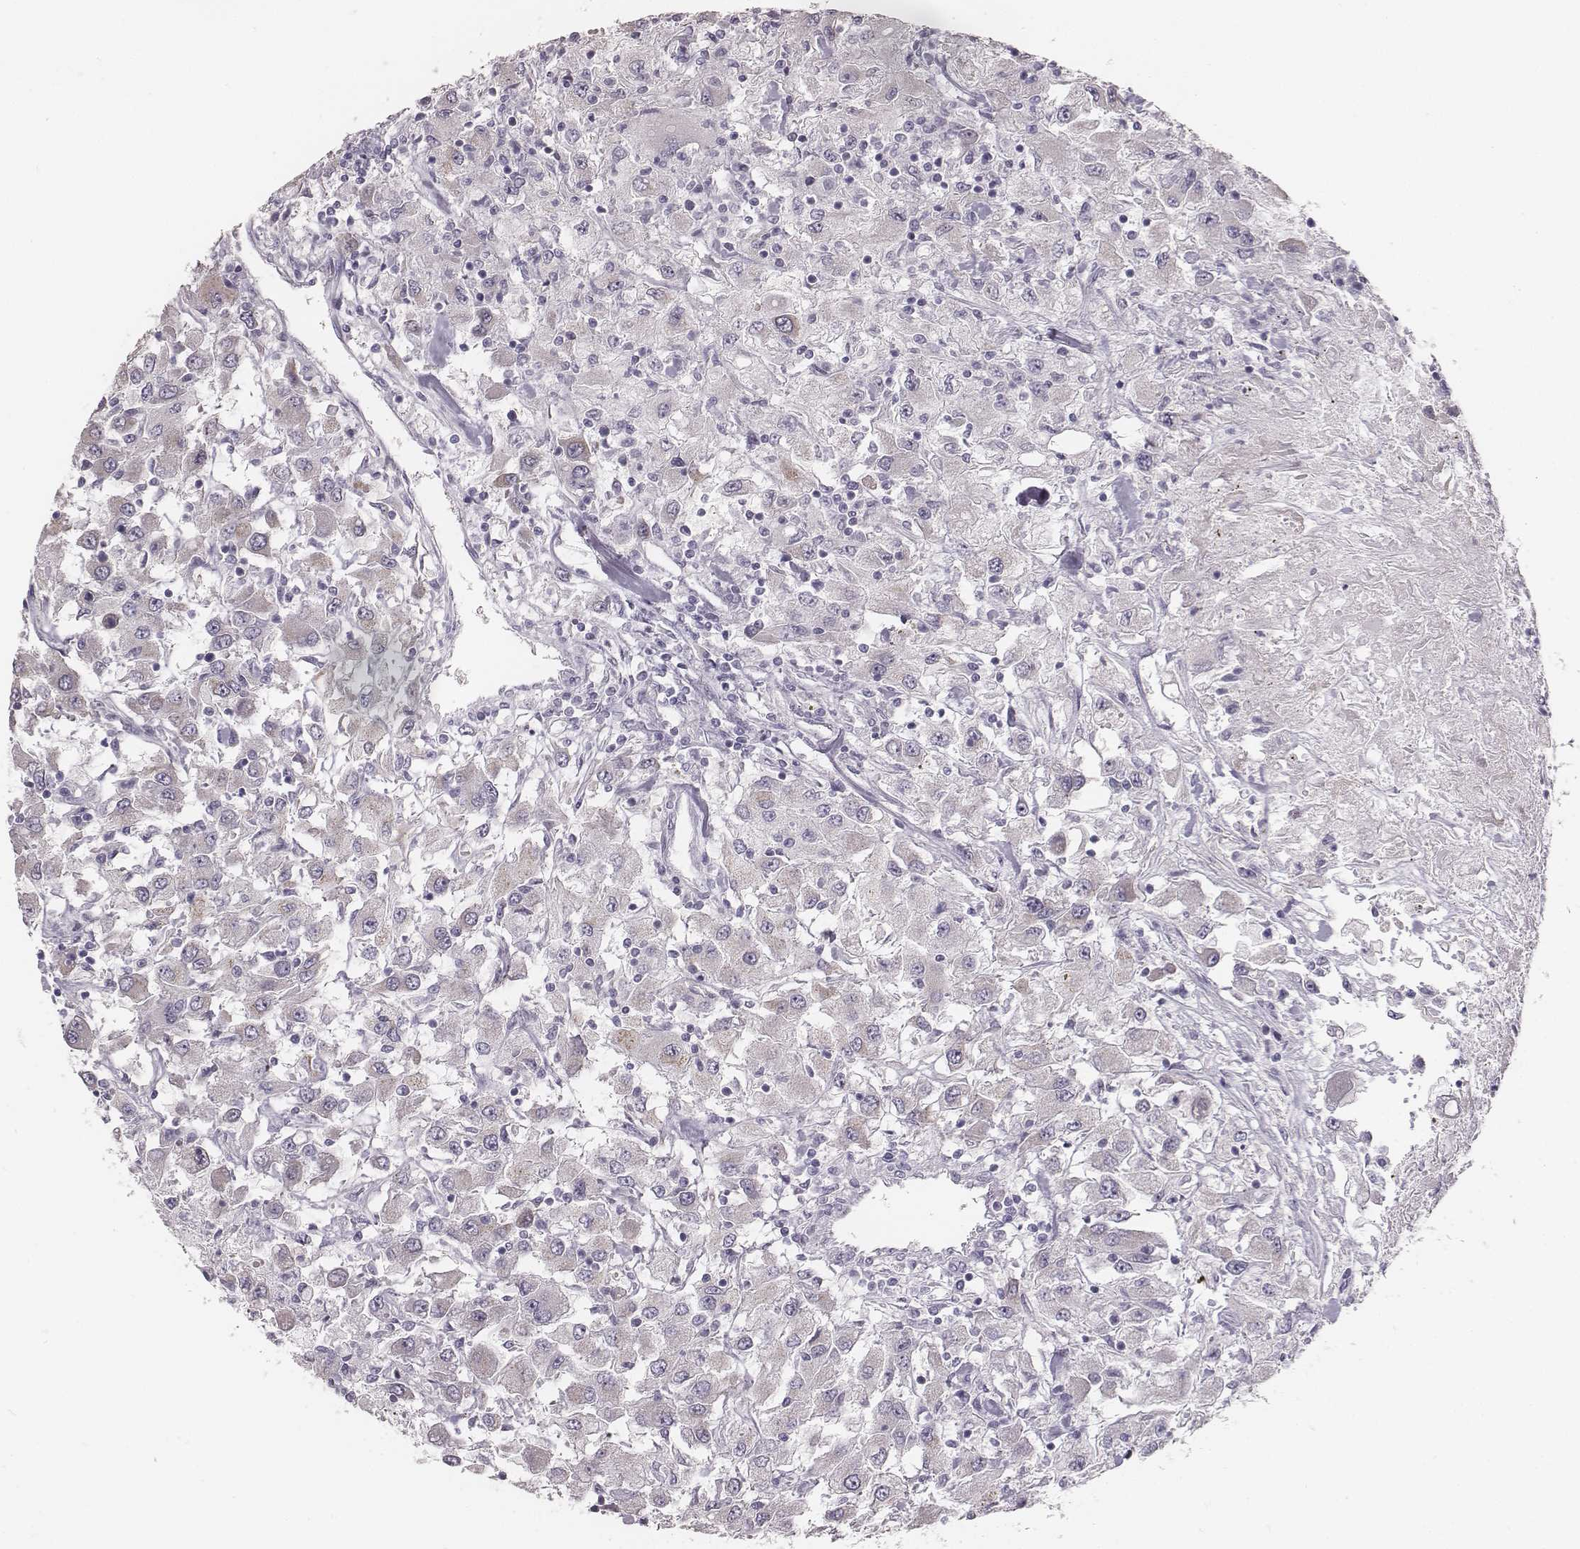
{"staining": {"intensity": "negative", "quantity": "none", "location": "none"}, "tissue": "renal cancer", "cell_type": "Tumor cells", "image_type": "cancer", "snomed": [{"axis": "morphology", "description": "Adenocarcinoma, NOS"}, {"axis": "topography", "description": "Kidney"}], "caption": "A histopathology image of human adenocarcinoma (renal) is negative for staining in tumor cells.", "gene": "PBK", "patient": {"sex": "female", "age": 67}}